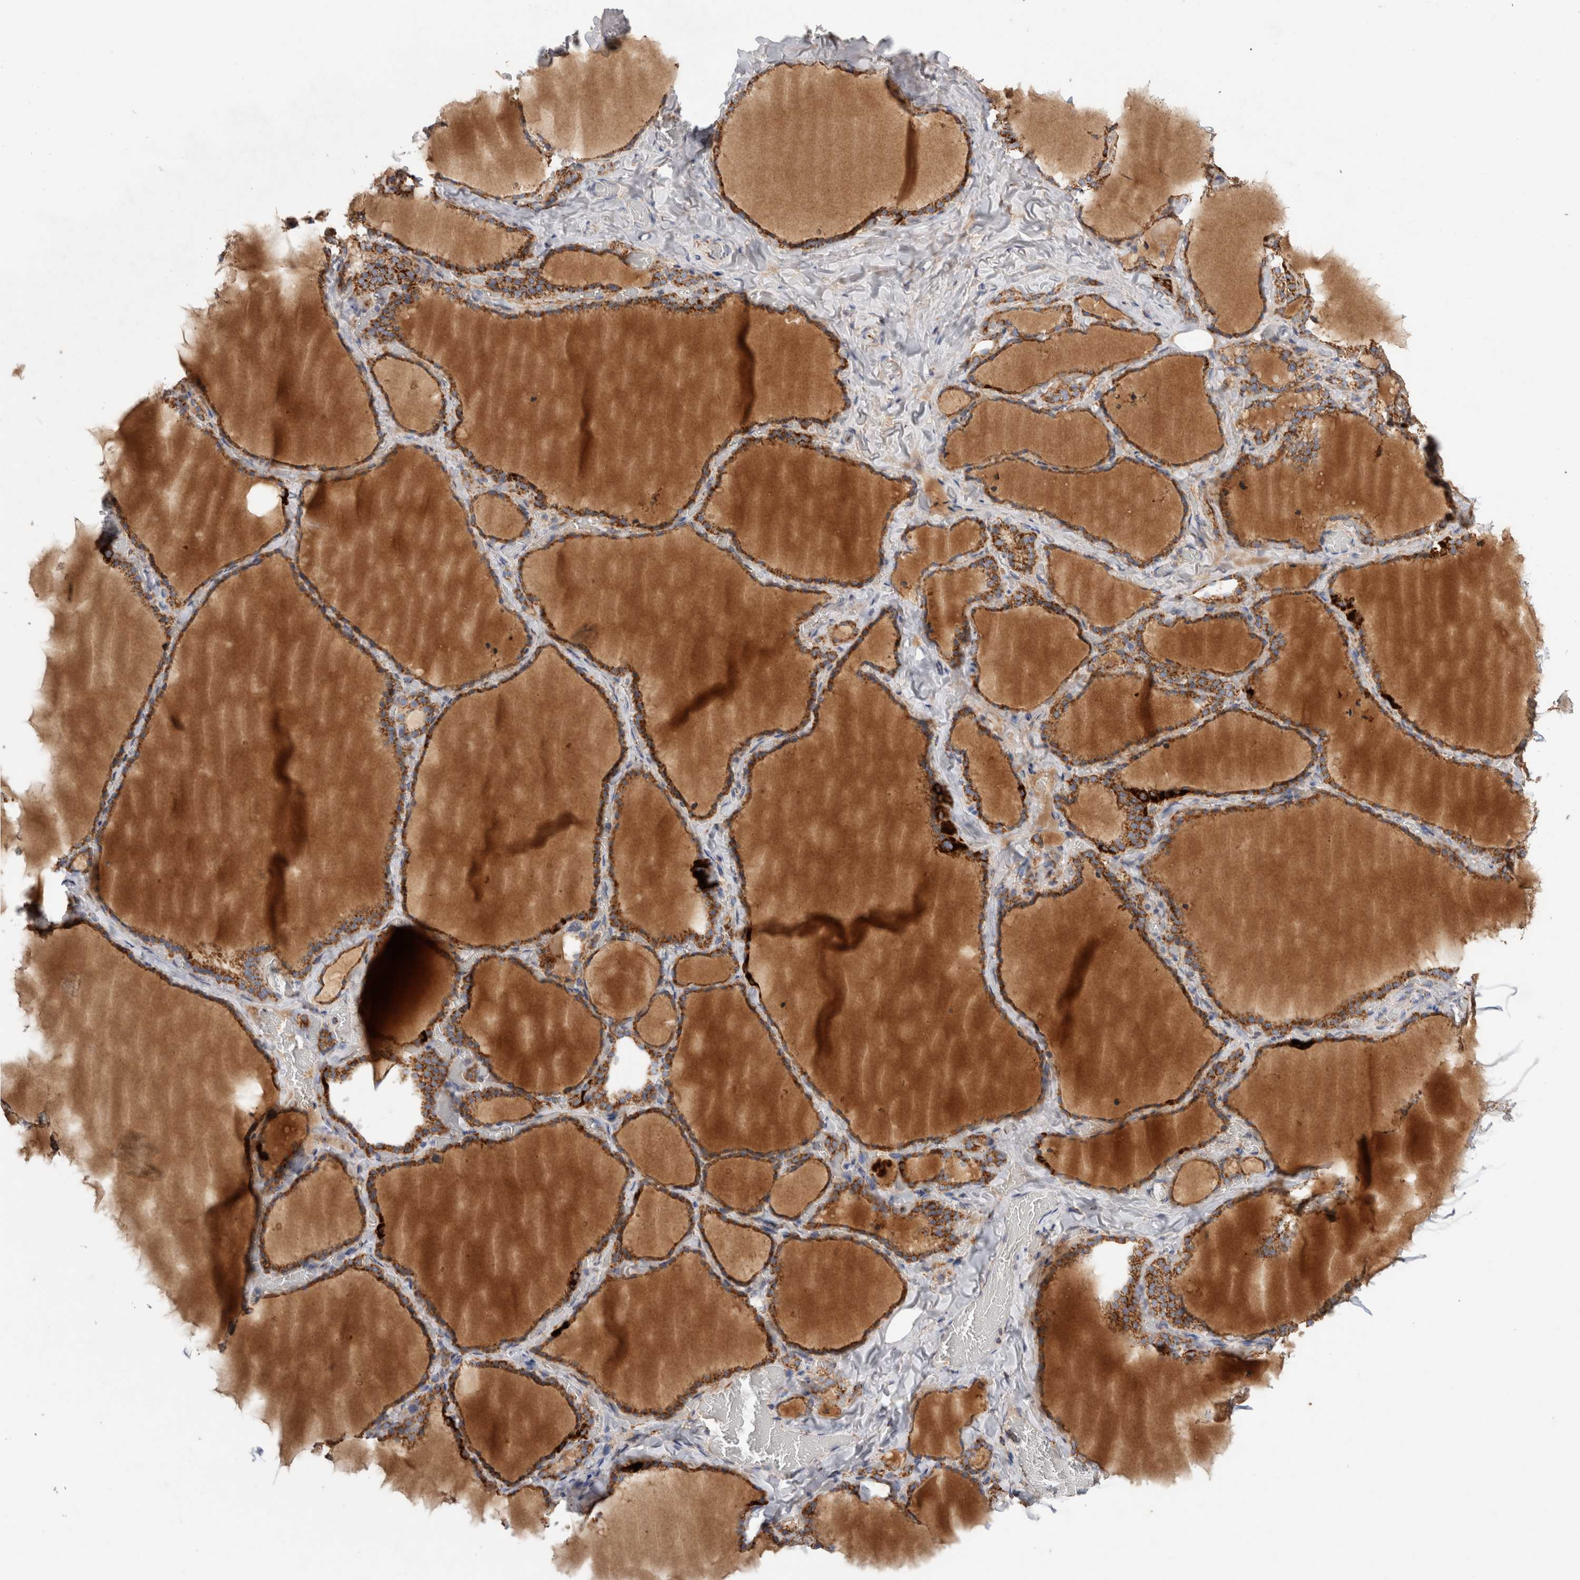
{"staining": {"intensity": "strong", "quantity": ">75%", "location": "cytoplasmic/membranous"}, "tissue": "thyroid gland", "cell_type": "Glandular cells", "image_type": "normal", "snomed": [{"axis": "morphology", "description": "Normal tissue, NOS"}, {"axis": "topography", "description": "Thyroid gland"}], "caption": "Immunohistochemistry micrograph of unremarkable thyroid gland stained for a protein (brown), which reveals high levels of strong cytoplasmic/membranous staining in about >75% of glandular cells.", "gene": "IARS2", "patient": {"sex": "female", "age": 22}}